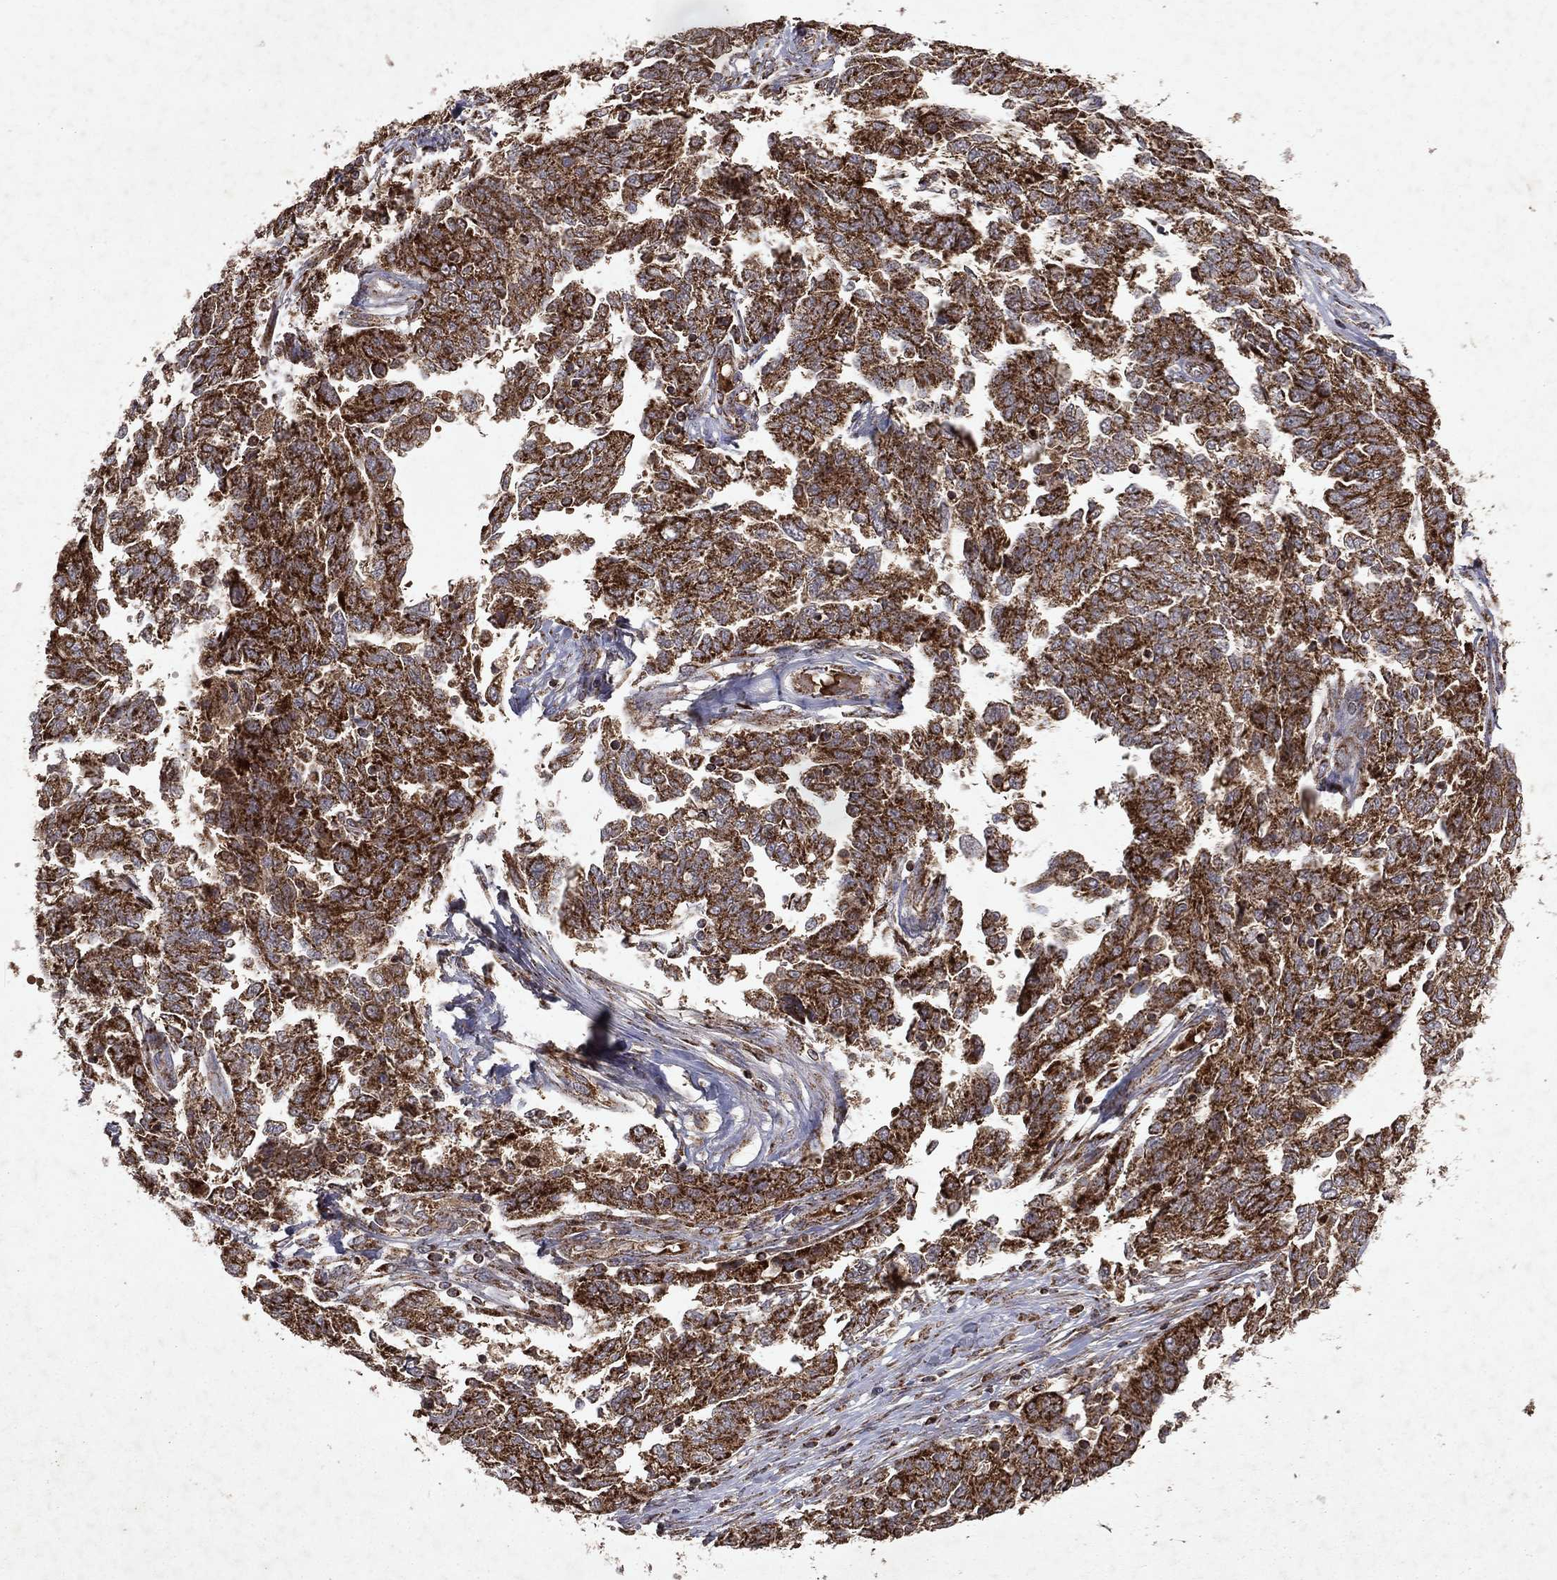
{"staining": {"intensity": "strong", "quantity": ">75%", "location": "cytoplasmic/membranous"}, "tissue": "ovarian cancer", "cell_type": "Tumor cells", "image_type": "cancer", "snomed": [{"axis": "morphology", "description": "Cystadenocarcinoma, serous, NOS"}, {"axis": "topography", "description": "Ovary"}], "caption": "Human ovarian serous cystadenocarcinoma stained with a protein marker shows strong staining in tumor cells.", "gene": "PYROXD2", "patient": {"sex": "female", "age": 67}}